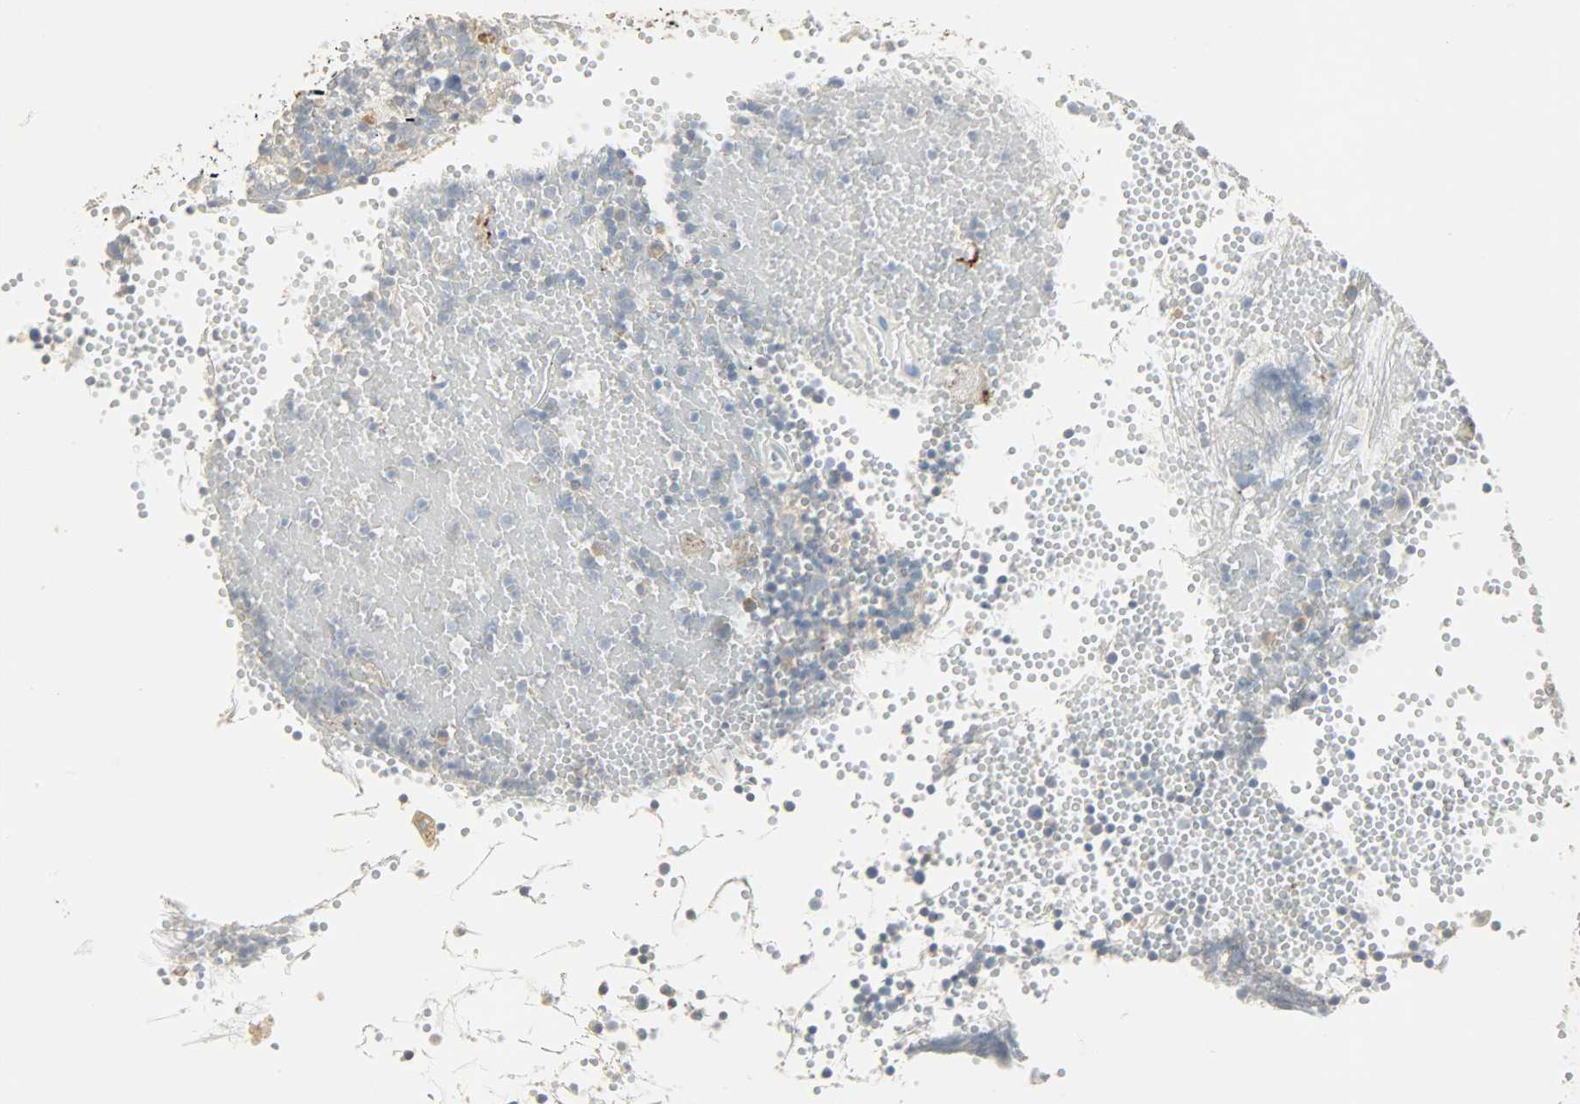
{"staining": {"intensity": "weak", "quantity": "<25%", "location": "cytoplasmic/membranous"}, "tissue": "tonsil", "cell_type": "Germinal center cells", "image_type": "normal", "snomed": [{"axis": "morphology", "description": "Normal tissue, NOS"}, {"axis": "topography", "description": "Tonsil"}], "caption": "The immunohistochemistry (IHC) histopathology image has no significant staining in germinal center cells of tonsil. (DAB (3,3'-diaminobenzidine) immunohistochemistry (IHC), high magnification).", "gene": "ENPEP", "patient": {"sex": "female", "age": 40}}